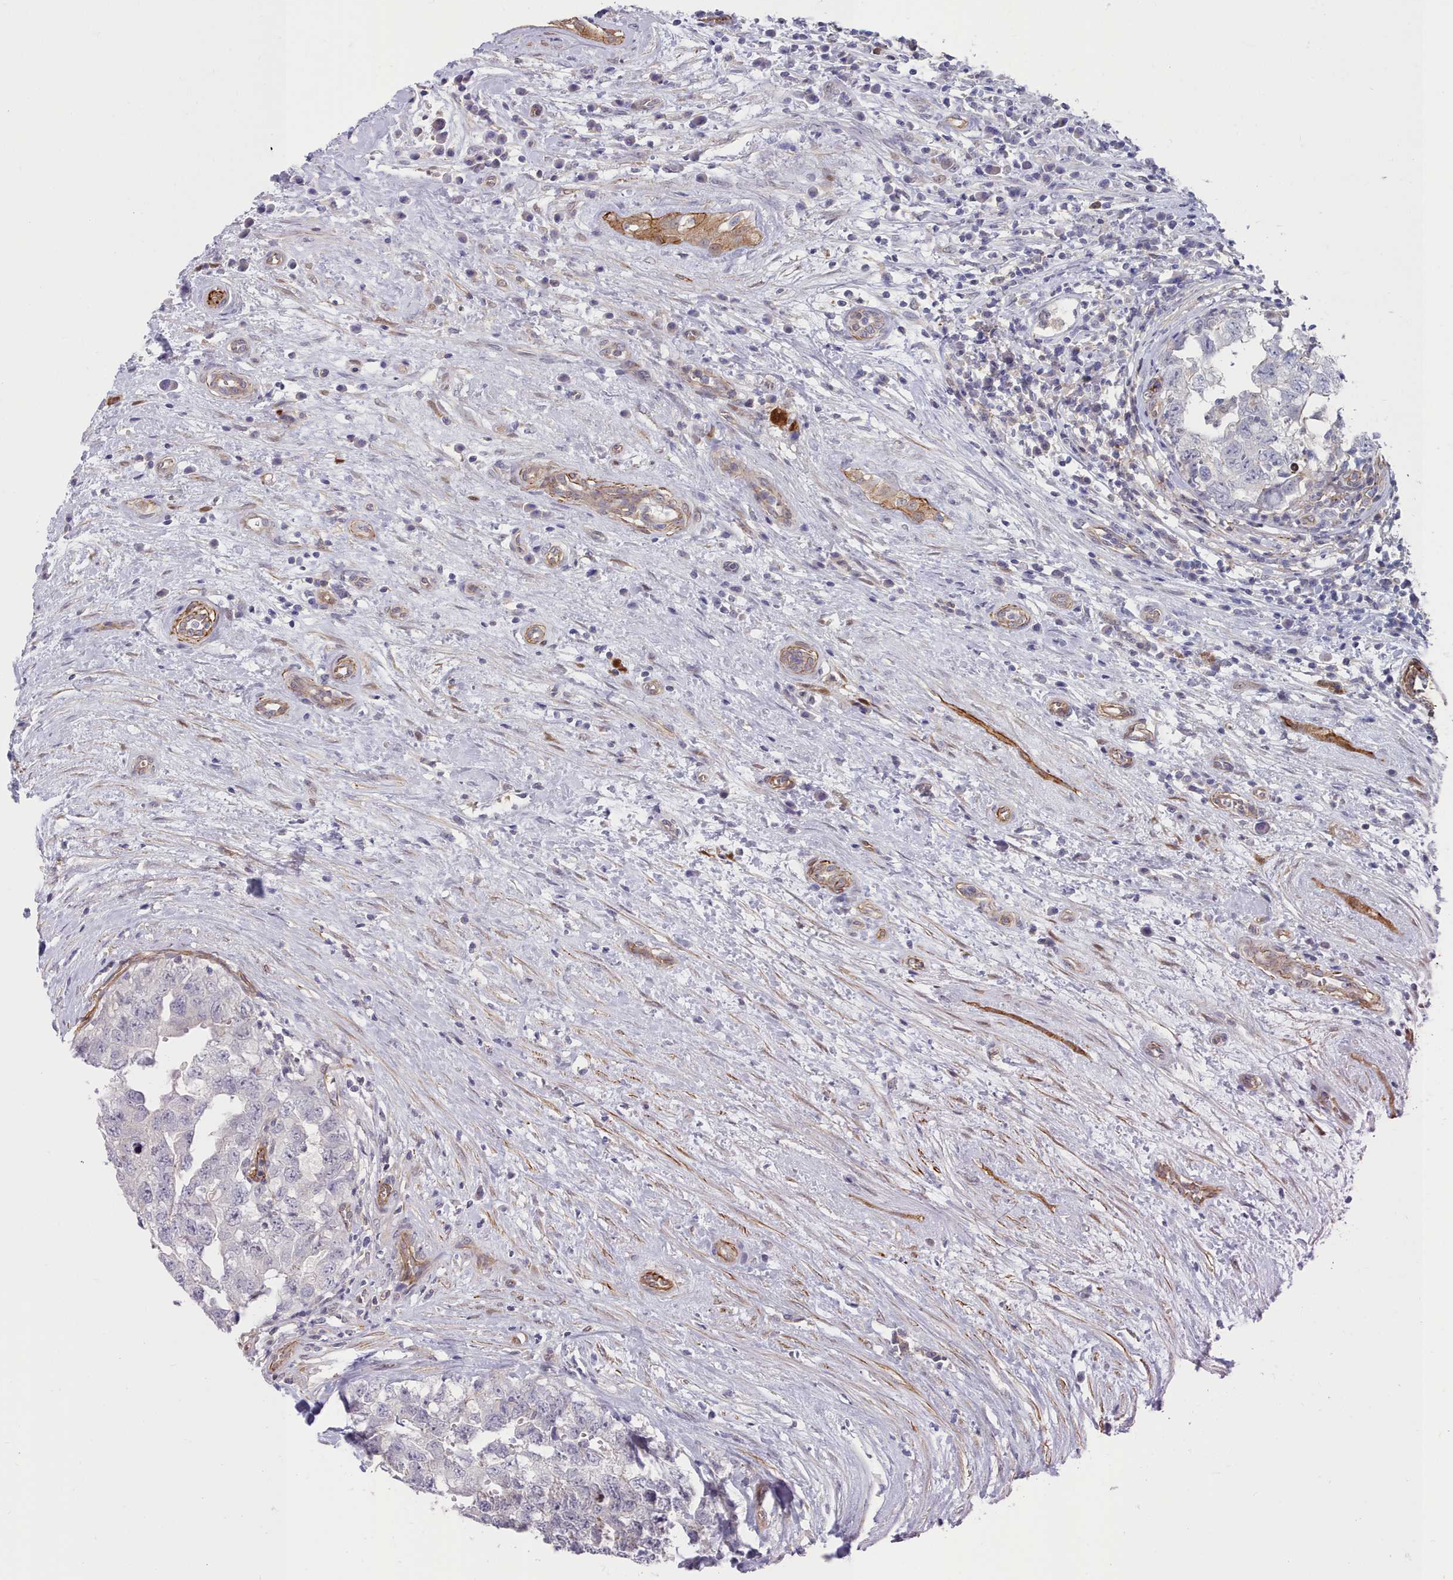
{"staining": {"intensity": "negative", "quantity": "none", "location": "none"}, "tissue": "testis cancer", "cell_type": "Tumor cells", "image_type": "cancer", "snomed": [{"axis": "morphology", "description": "Seminoma, NOS"}, {"axis": "morphology", "description": "Carcinoma, Embryonal, NOS"}, {"axis": "topography", "description": "Testis"}], "caption": "DAB immunohistochemical staining of testis cancer (embryonal carcinoma) exhibits no significant staining in tumor cells.", "gene": "G6PC1", "patient": {"sex": "male", "age": 29}}